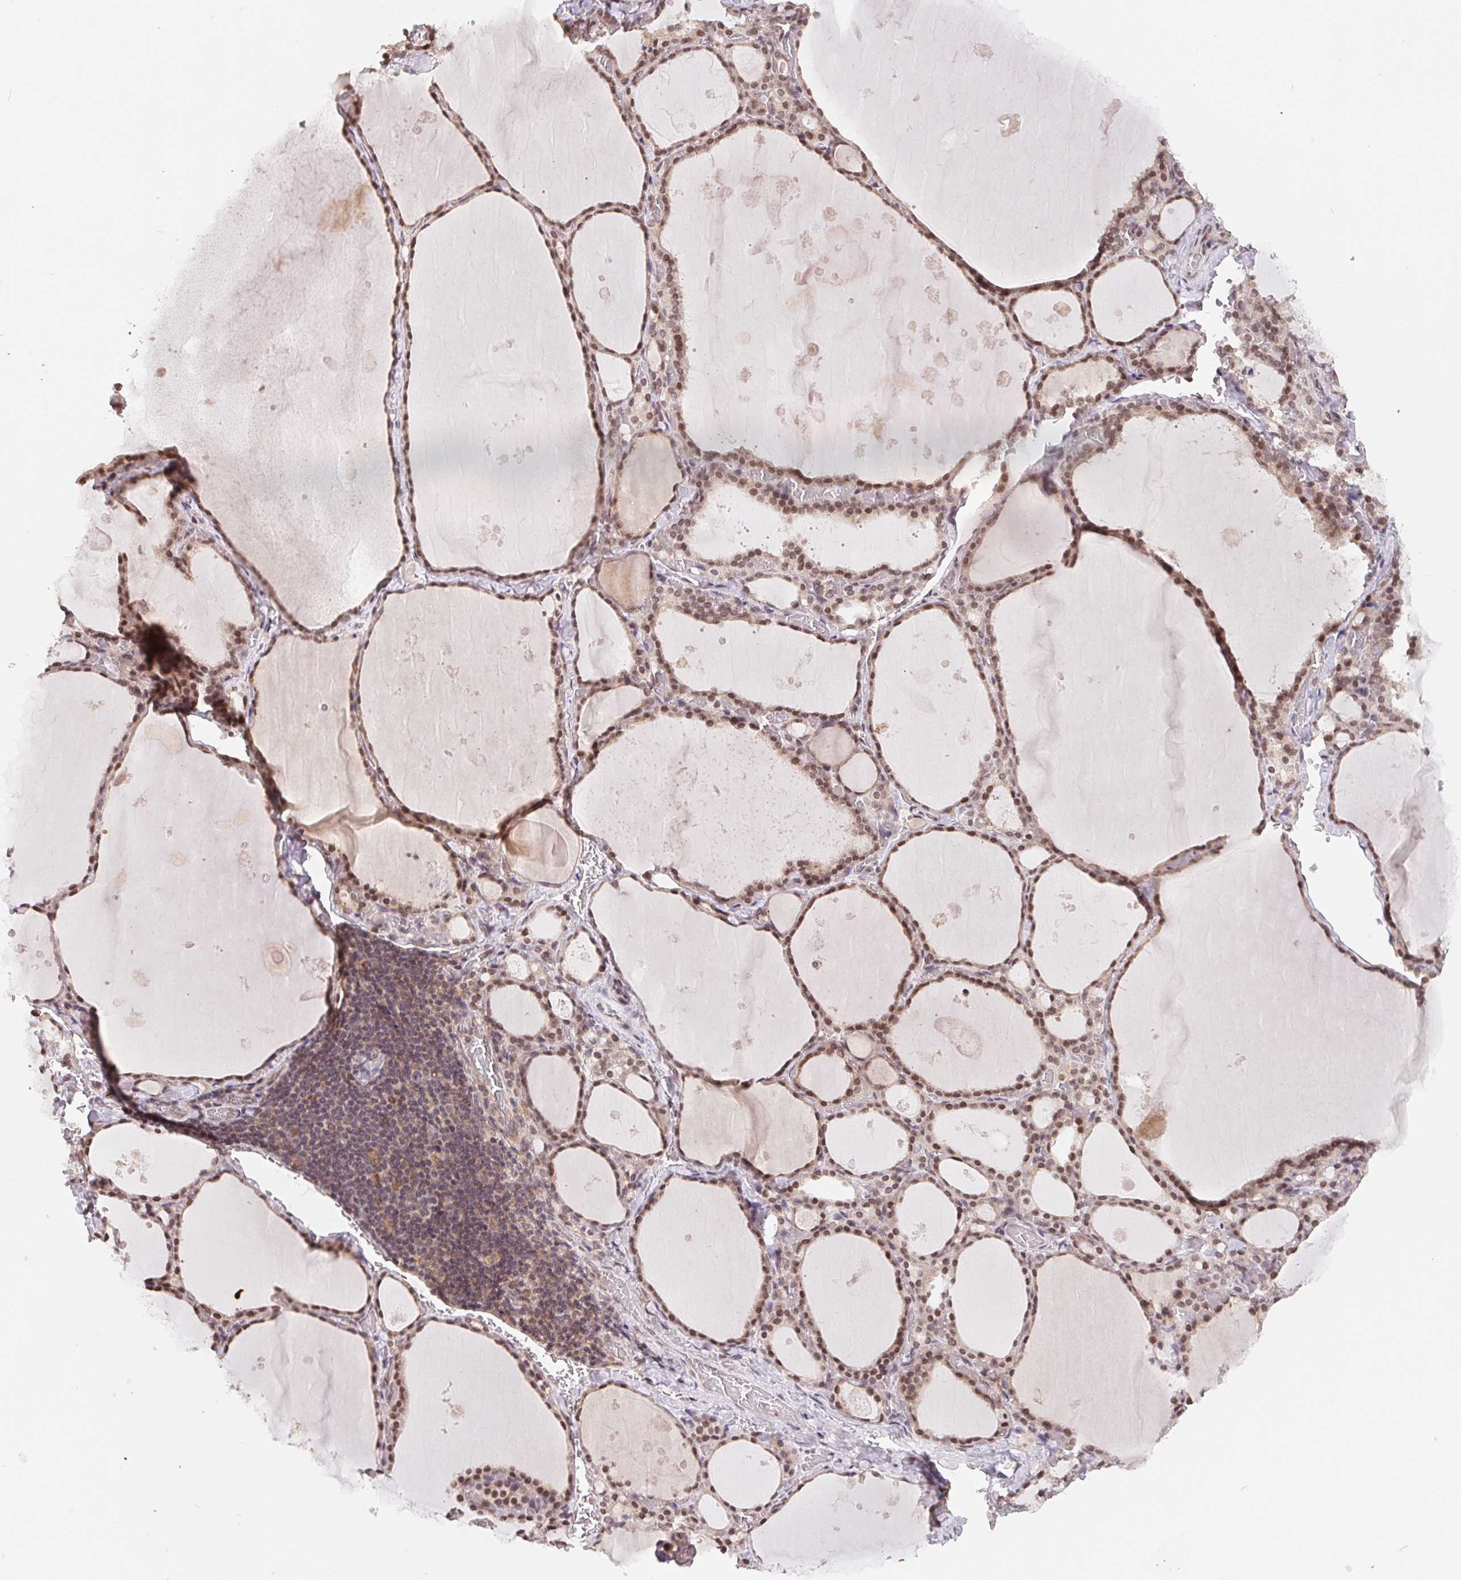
{"staining": {"intensity": "moderate", "quantity": ">75%", "location": "nuclear"}, "tissue": "thyroid gland", "cell_type": "Glandular cells", "image_type": "normal", "snomed": [{"axis": "morphology", "description": "Normal tissue, NOS"}, {"axis": "topography", "description": "Thyroid gland"}], "caption": "Immunohistochemical staining of benign thyroid gland demonstrates moderate nuclear protein positivity in approximately >75% of glandular cells.", "gene": "HMGN3", "patient": {"sex": "male", "age": 56}}